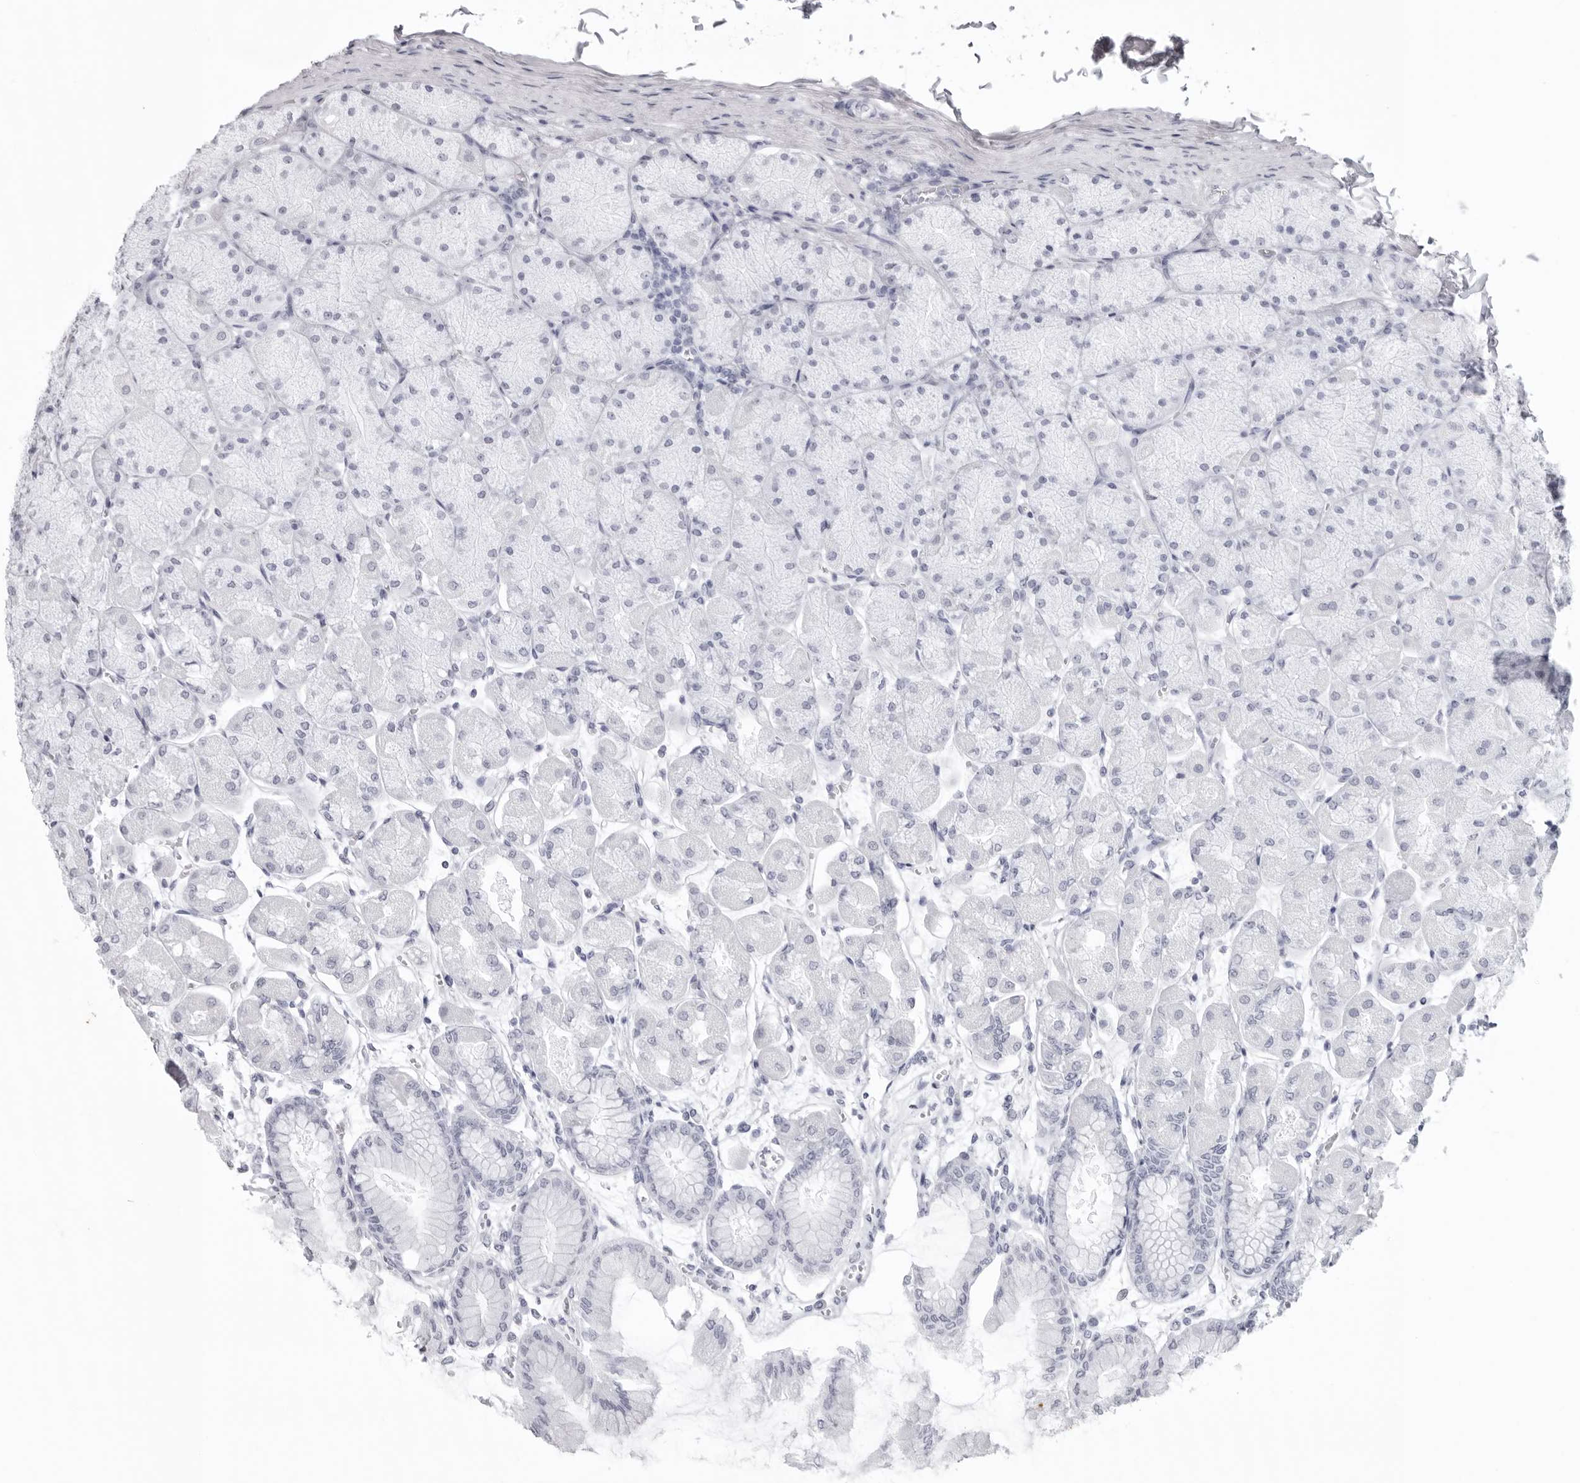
{"staining": {"intensity": "negative", "quantity": "none", "location": "none"}, "tissue": "stomach", "cell_type": "Glandular cells", "image_type": "normal", "snomed": [{"axis": "morphology", "description": "Normal tissue, NOS"}, {"axis": "topography", "description": "Stomach, upper"}], "caption": "Immunohistochemistry of normal human stomach displays no staining in glandular cells.", "gene": "KLK9", "patient": {"sex": "female", "age": 56}}